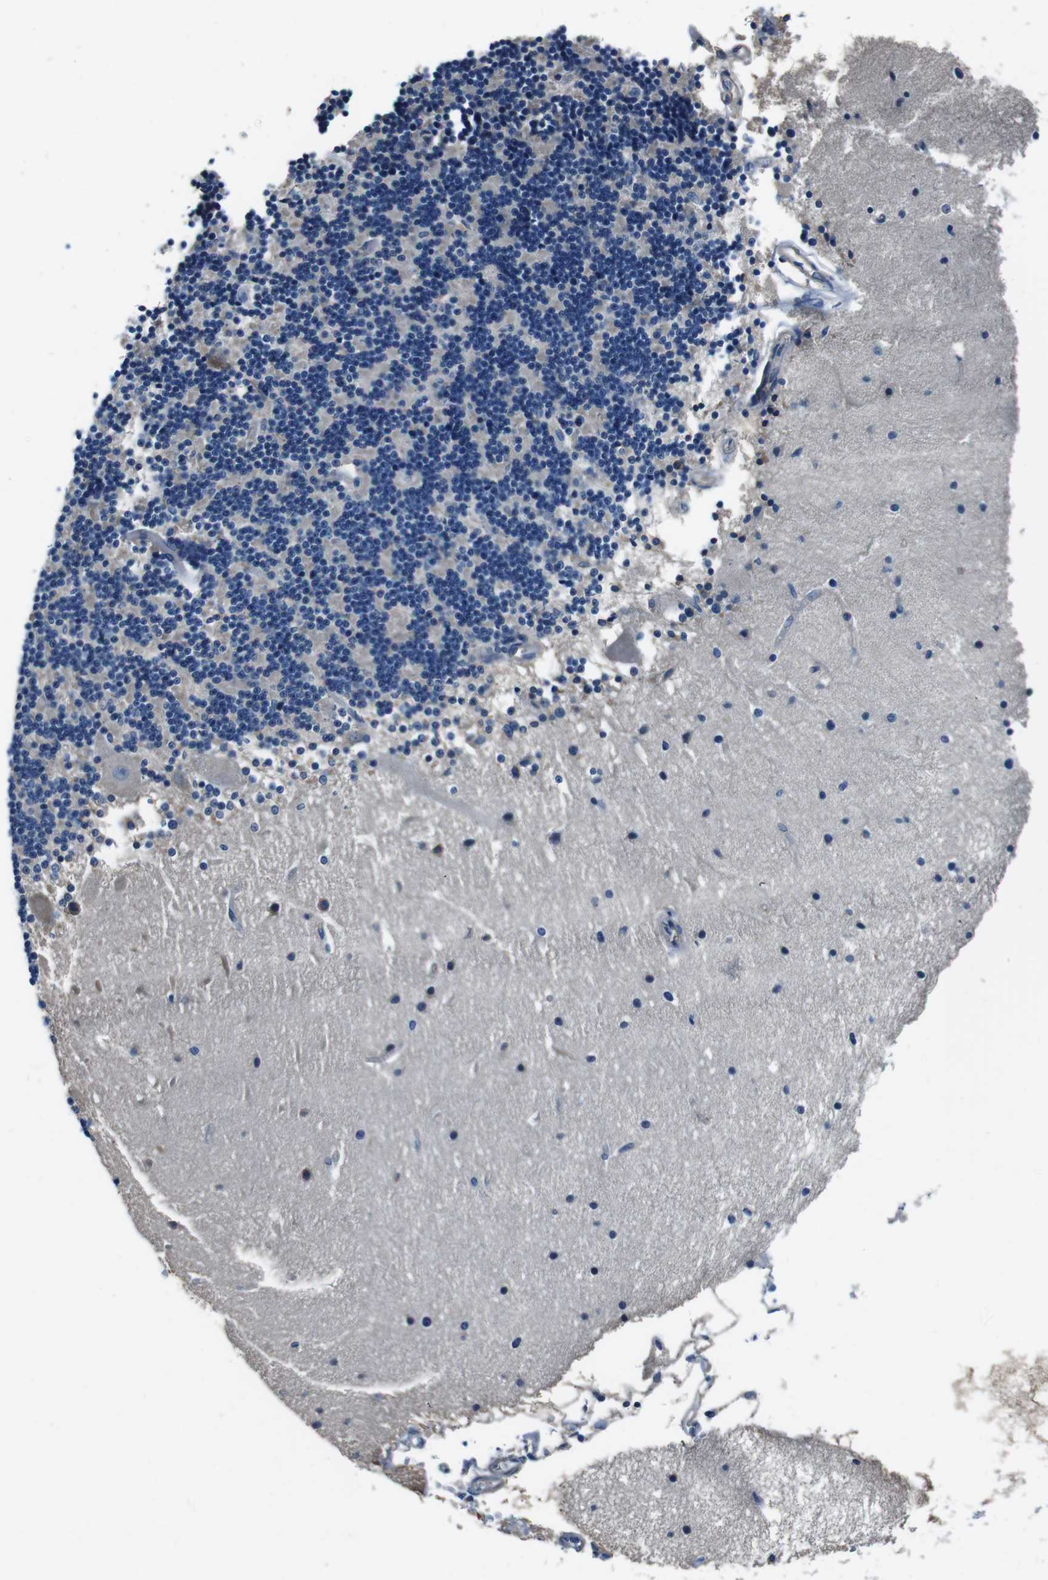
{"staining": {"intensity": "negative", "quantity": "none", "location": "none"}, "tissue": "cerebellum", "cell_type": "Cells in granular layer", "image_type": "normal", "snomed": [{"axis": "morphology", "description": "Normal tissue, NOS"}, {"axis": "topography", "description": "Cerebellum"}], "caption": "An image of cerebellum stained for a protein shows no brown staining in cells in granular layer. The staining is performed using DAB (3,3'-diaminobenzidine) brown chromogen with nuclei counter-stained in using hematoxylin.", "gene": "CASQ1", "patient": {"sex": "female", "age": 54}}